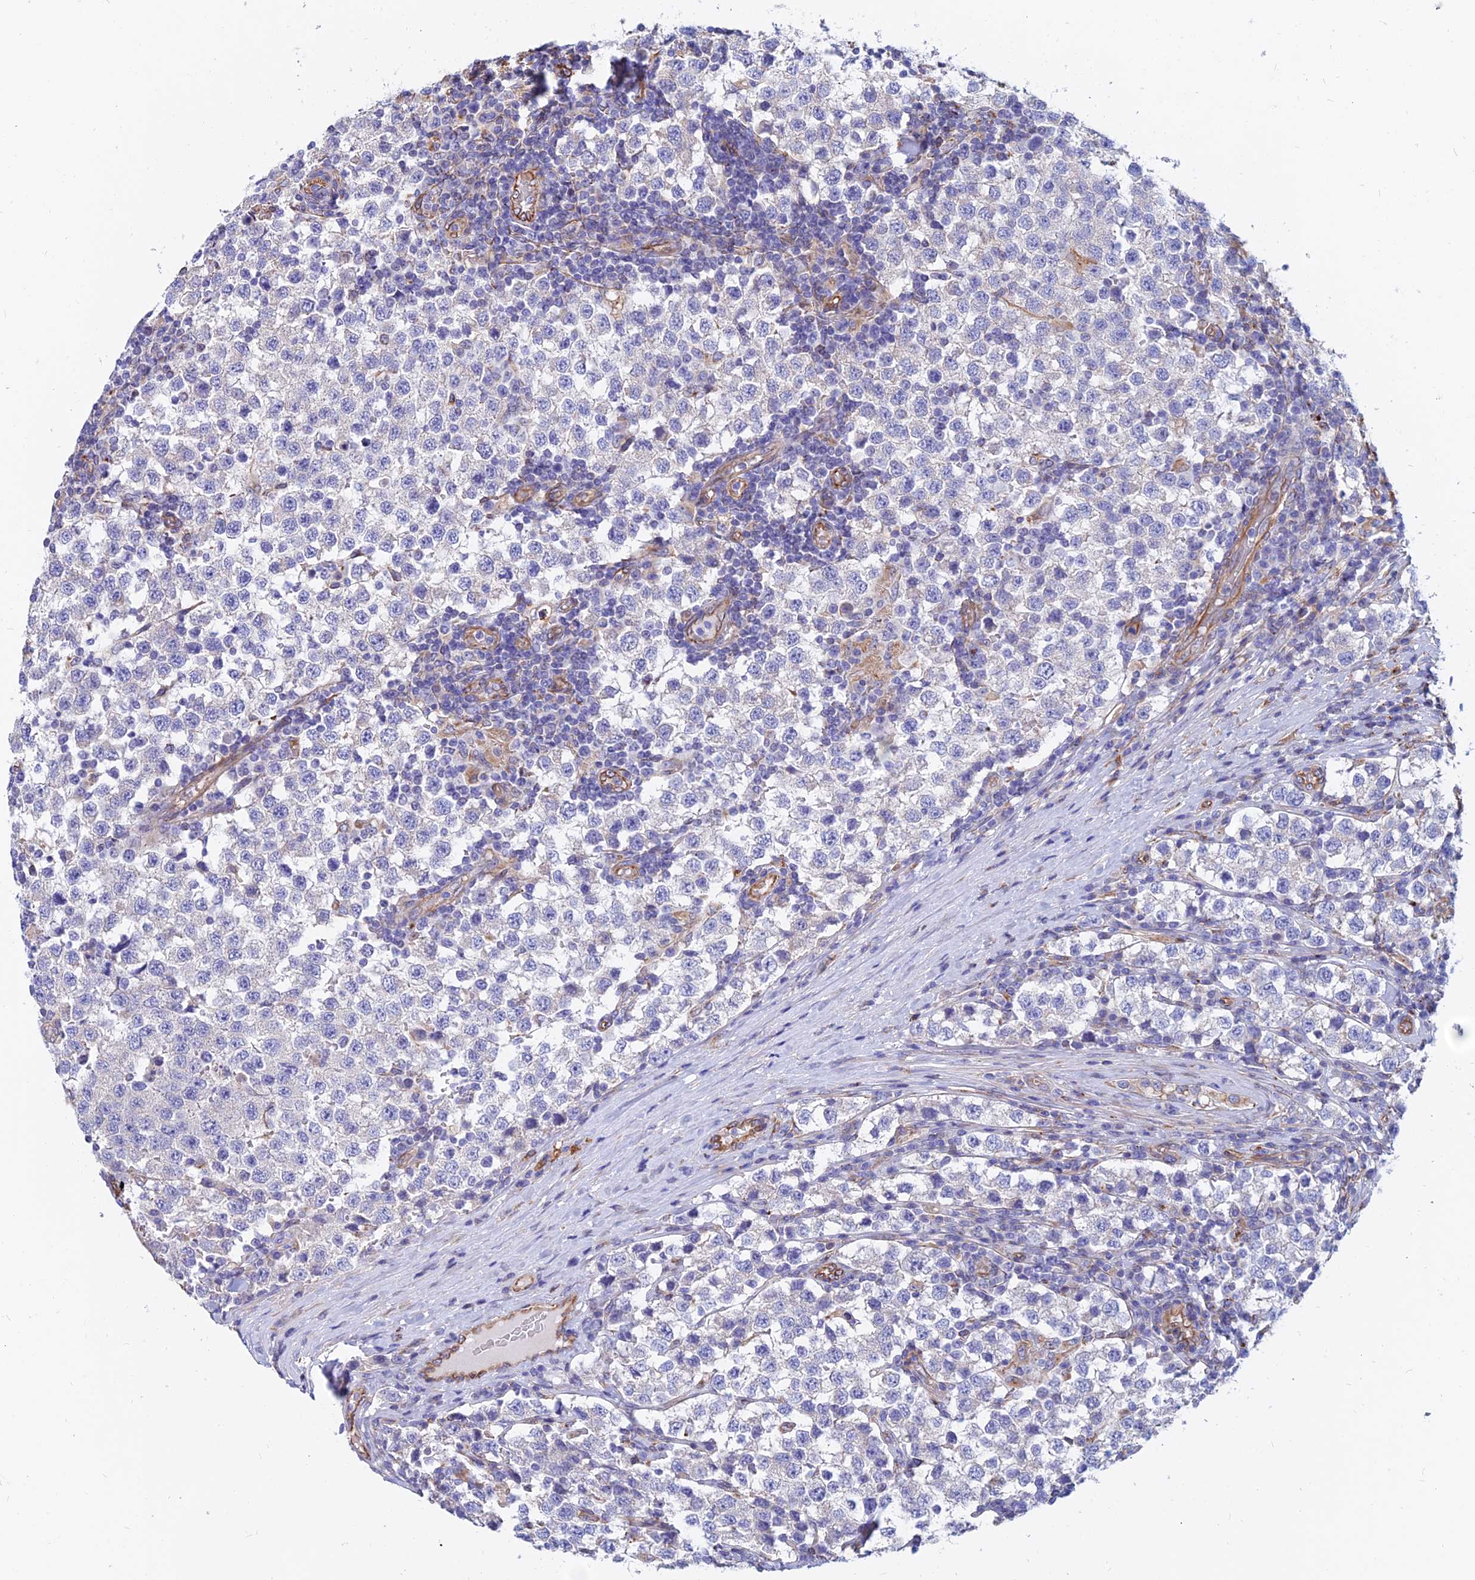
{"staining": {"intensity": "negative", "quantity": "none", "location": "none"}, "tissue": "testis cancer", "cell_type": "Tumor cells", "image_type": "cancer", "snomed": [{"axis": "morphology", "description": "Seminoma, NOS"}, {"axis": "topography", "description": "Testis"}], "caption": "The histopathology image displays no staining of tumor cells in testis cancer (seminoma).", "gene": "CDK18", "patient": {"sex": "male", "age": 34}}